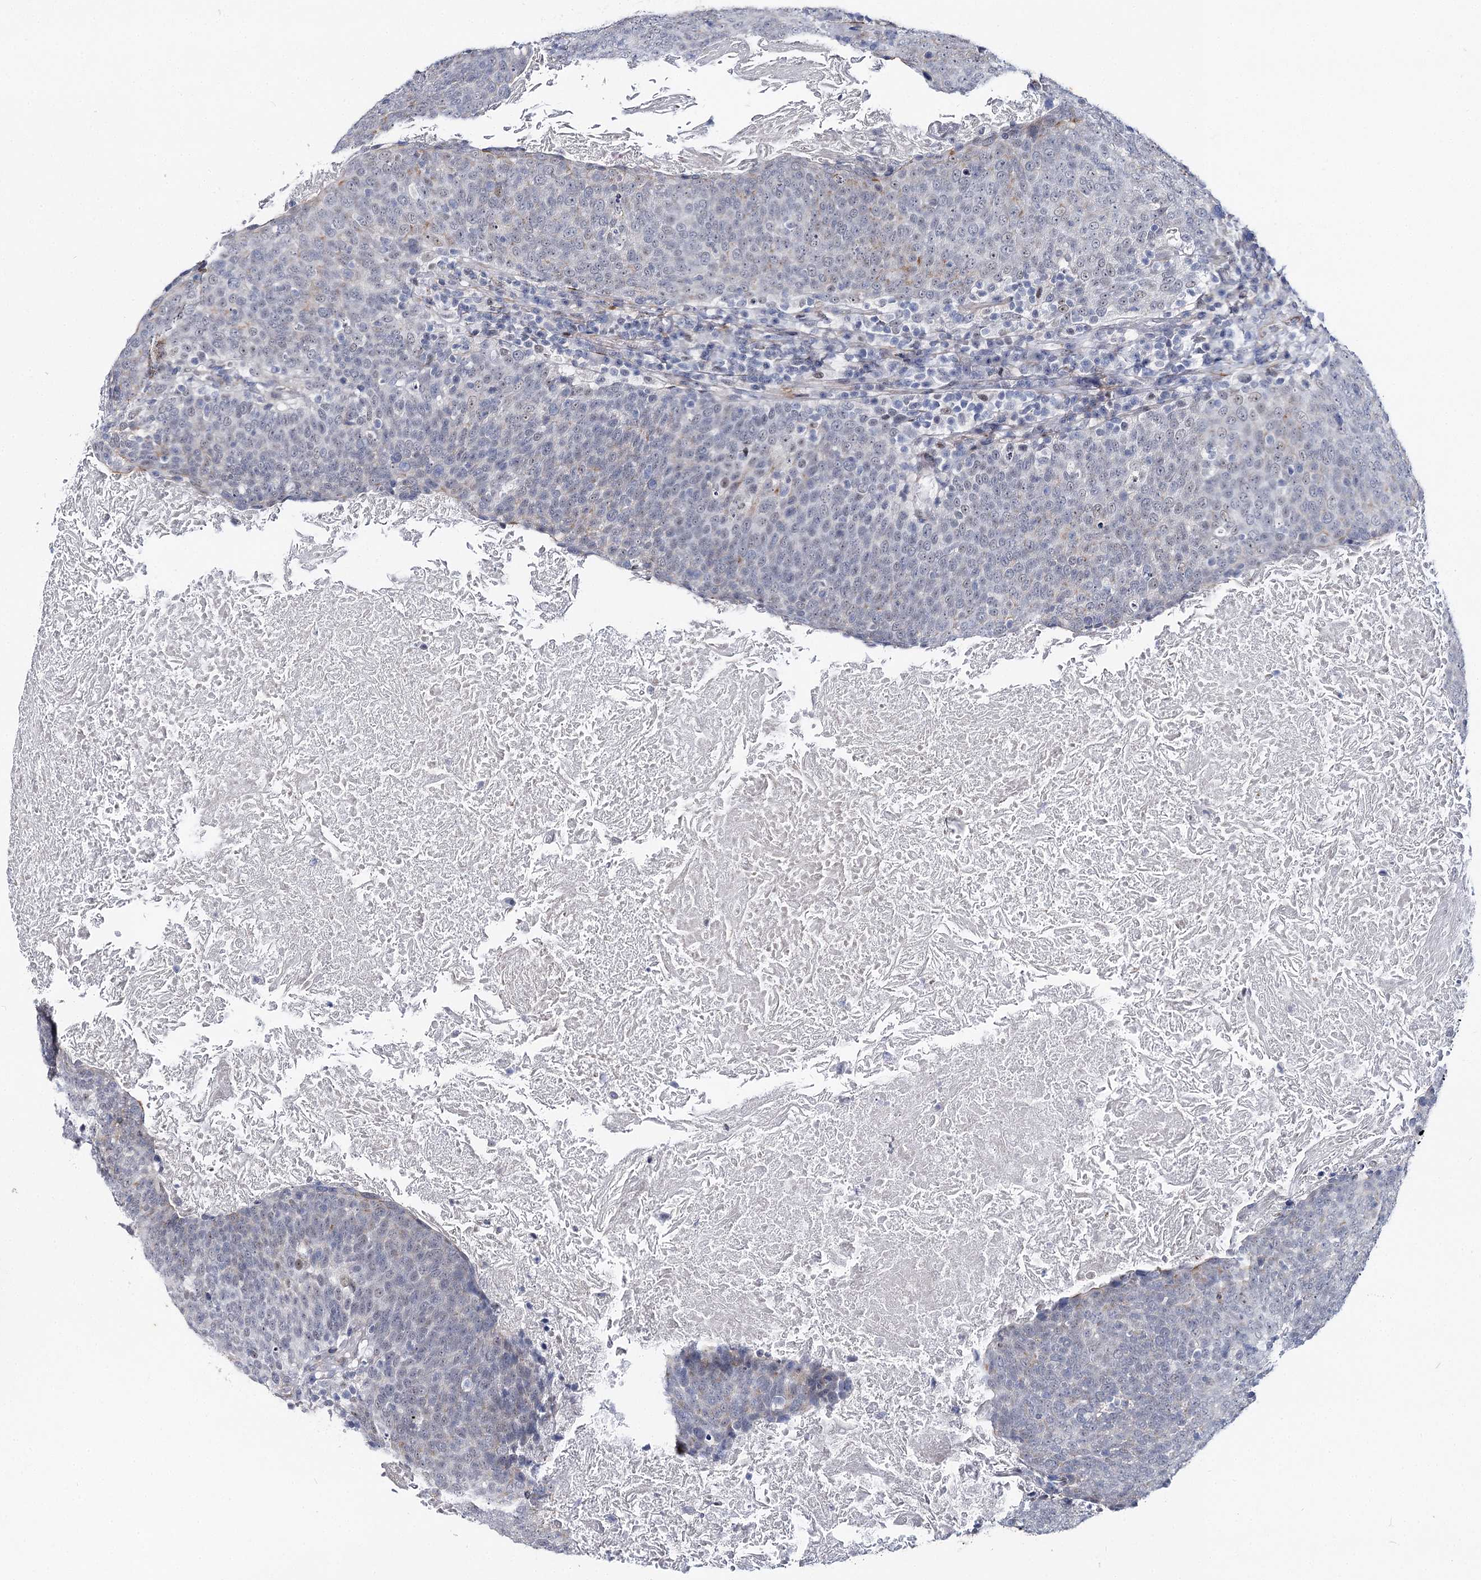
{"staining": {"intensity": "negative", "quantity": "none", "location": "none"}, "tissue": "head and neck cancer", "cell_type": "Tumor cells", "image_type": "cancer", "snomed": [{"axis": "morphology", "description": "Squamous cell carcinoma, NOS"}, {"axis": "morphology", "description": "Squamous cell carcinoma, metastatic, NOS"}, {"axis": "topography", "description": "Lymph node"}, {"axis": "topography", "description": "Head-Neck"}], "caption": "DAB immunohistochemical staining of human head and neck cancer (metastatic squamous cell carcinoma) shows no significant positivity in tumor cells.", "gene": "AGXT2", "patient": {"sex": "male", "age": 62}}